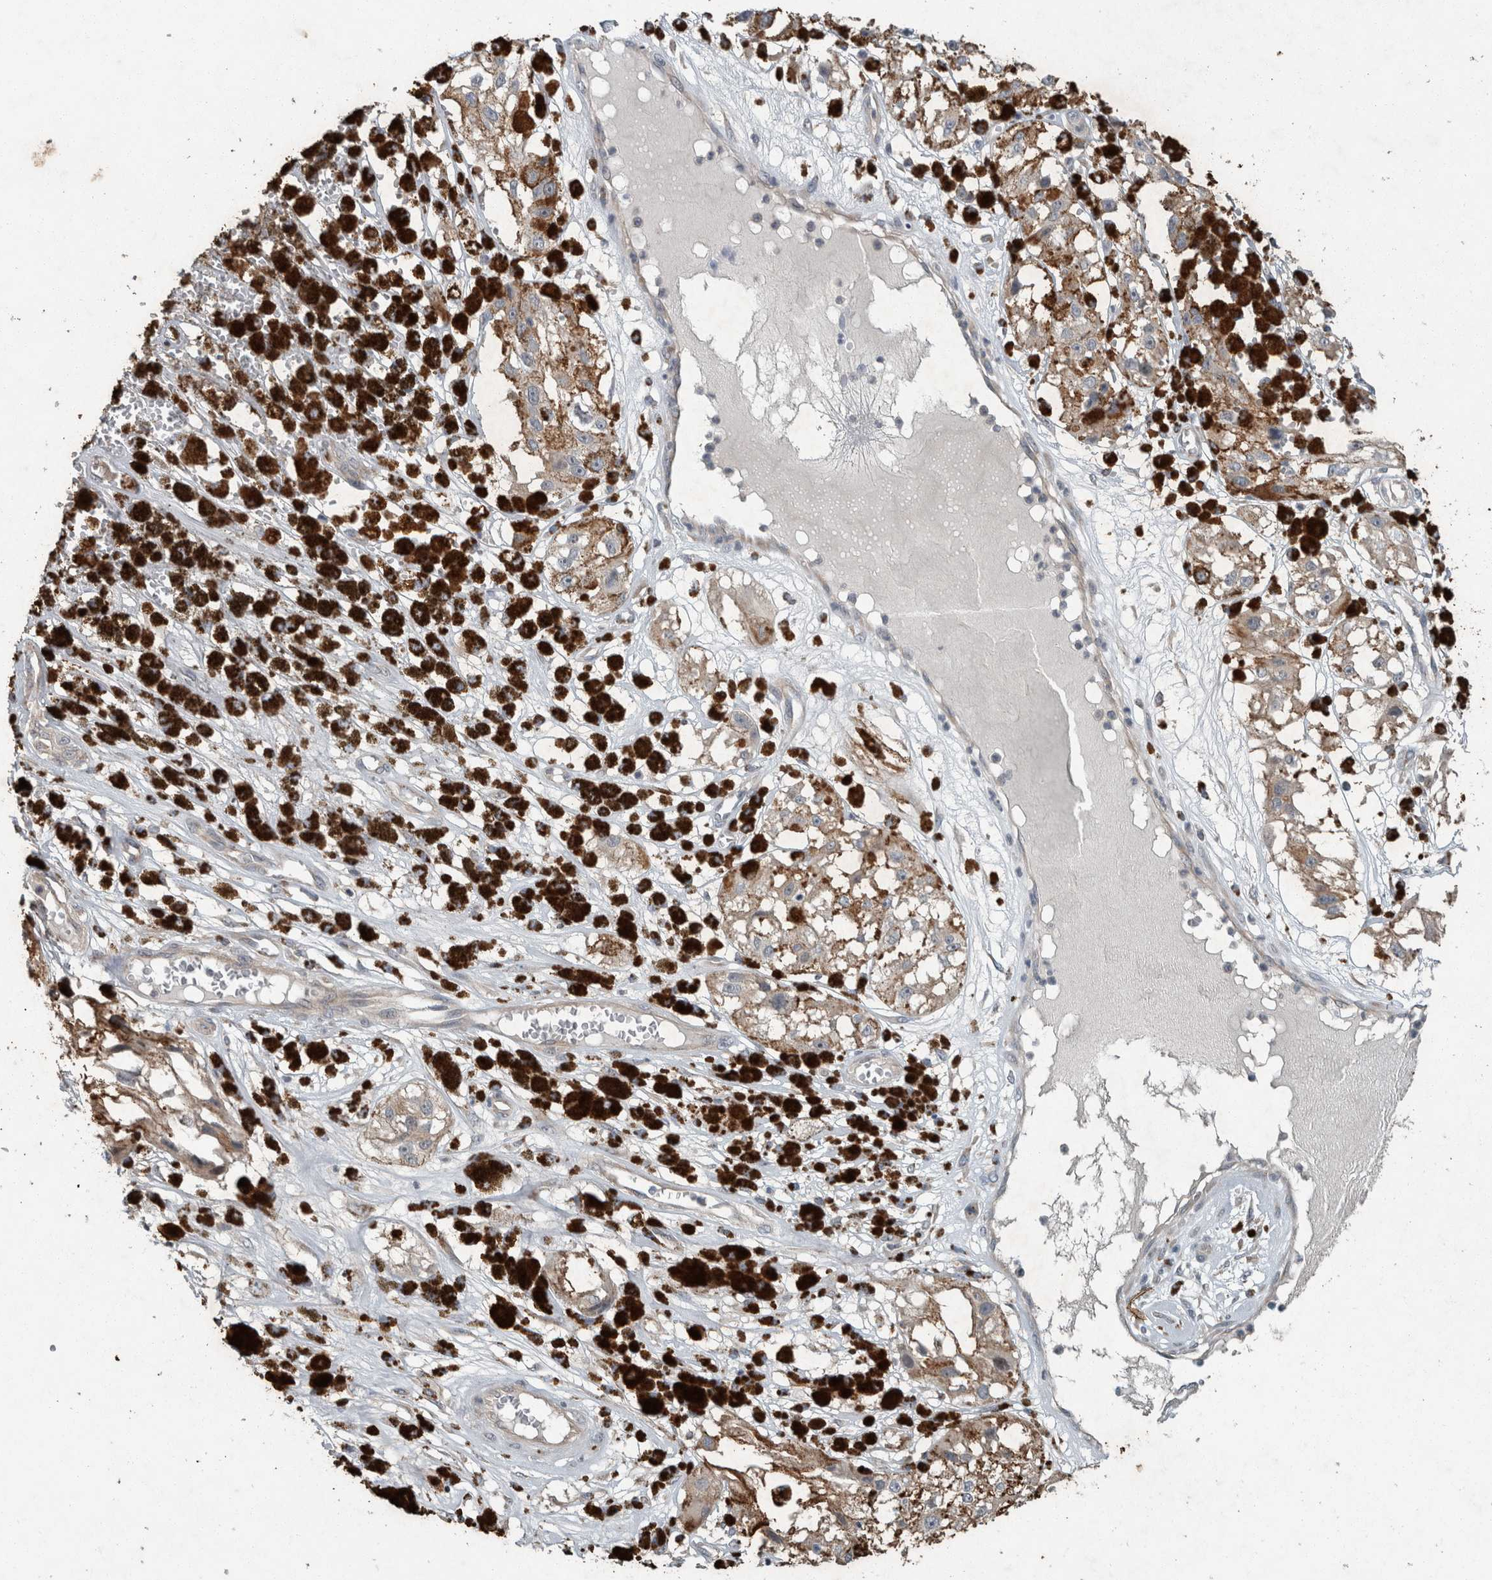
{"staining": {"intensity": "moderate", "quantity": ">75%", "location": "cytoplasmic/membranous"}, "tissue": "melanoma", "cell_type": "Tumor cells", "image_type": "cancer", "snomed": [{"axis": "morphology", "description": "Malignant melanoma, NOS"}, {"axis": "topography", "description": "Skin"}], "caption": "Immunohistochemistry (IHC) image of neoplastic tissue: melanoma stained using IHC displays medium levels of moderate protein expression localized specifically in the cytoplasmic/membranous of tumor cells, appearing as a cytoplasmic/membranous brown color.", "gene": "KNTC1", "patient": {"sex": "male", "age": 88}}